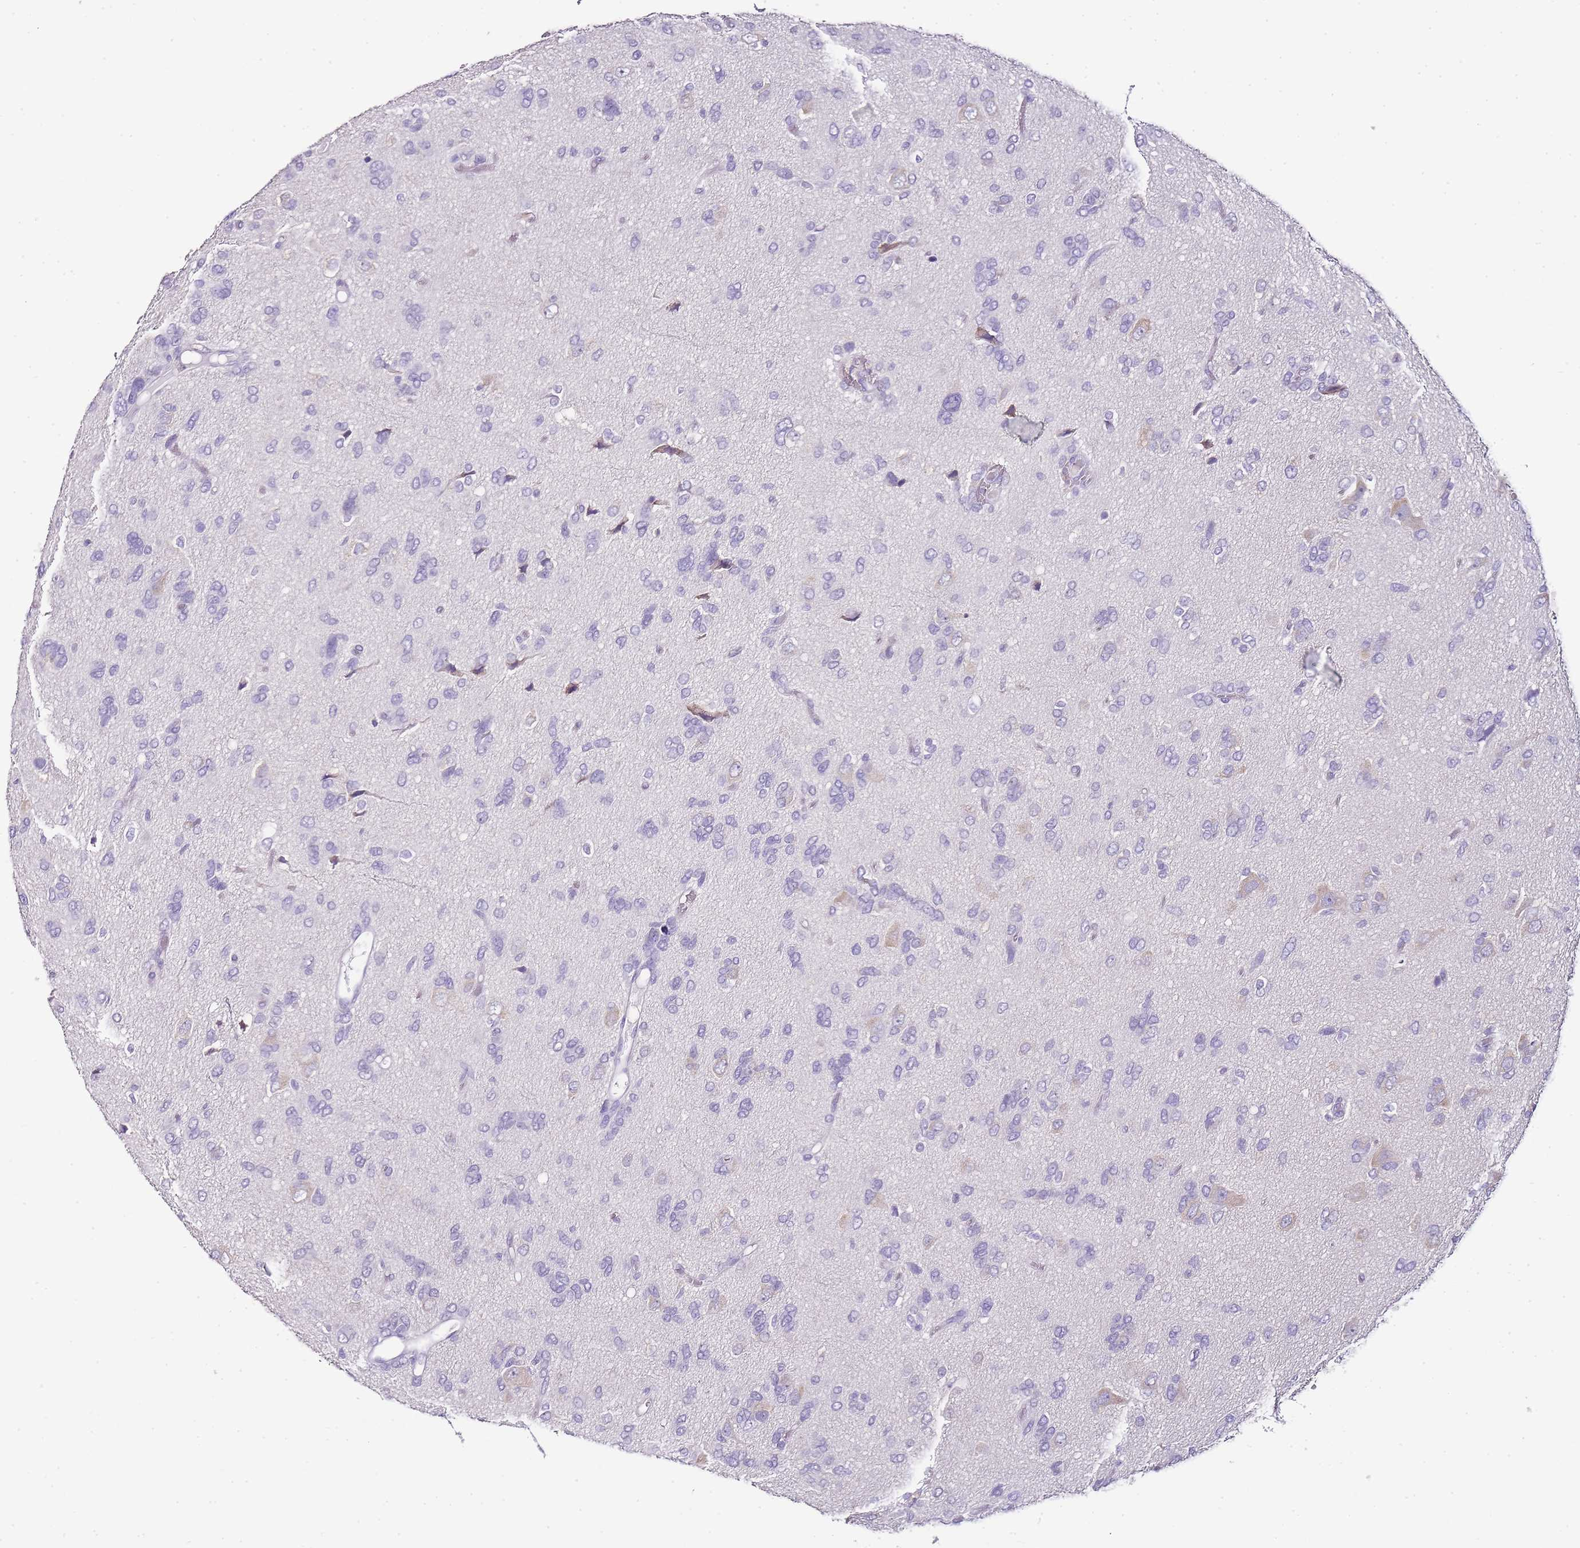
{"staining": {"intensity": "negative", "quantity": "none", "location": "none"}, "tissue": "glioma", "cell_type": "Tumor cells", "image_type": "cancer", "snomed": [{"axis": "morphology", "description": "Glioma, malignant, High grade"}, {"axis": "topography", "description": "Brain"}], "caption": "Tumor cells are negative for brown protein staining in glioma.", "gene": "ZBP1", "patient": {"sex": "female", "age": 59}}